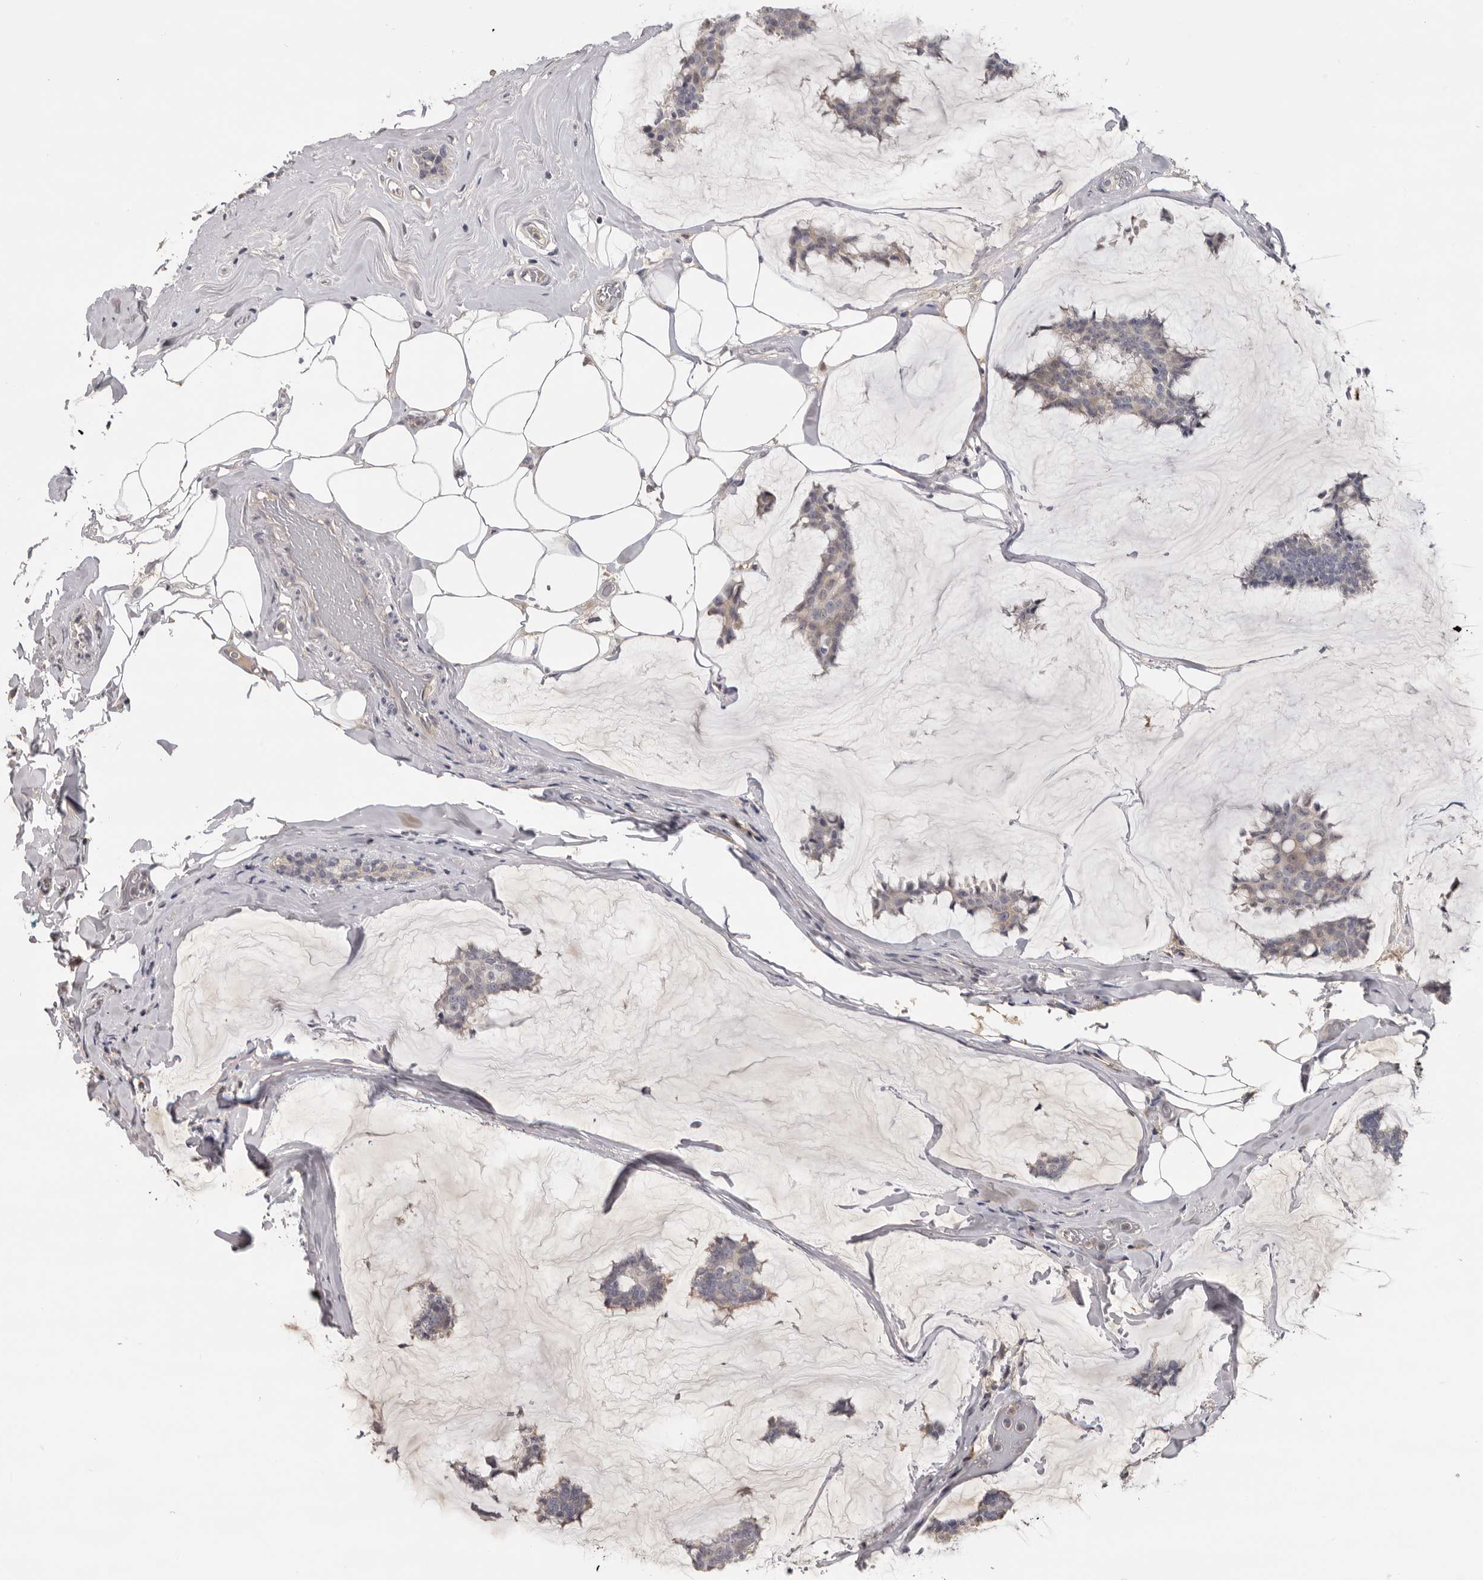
{"staining": {"intensity": "negative", "quantity": "none", "location": "none"}, "tissue": "breast cancer", "cell_type": "Tumor cells", "image_type": "cancer", "snomed": [{"axis": "morphology", "description": "Duct carcinoma"}, {"axis": "topography", "description": "Breast"}], "caption": "Immunohistochemical staining of human invasive ductal carcinoma (breast) demonstrates no significant staining in tumor cells. Brightfield microscopy of immunohistochemistry (IHC) stained with DAB (3,3'-diaminobenzidine) (brown) and hematoxylin (blue), captured at high magnification.", "gene": "KIF2B", "patient": {"sex": "female", "age": 93}}